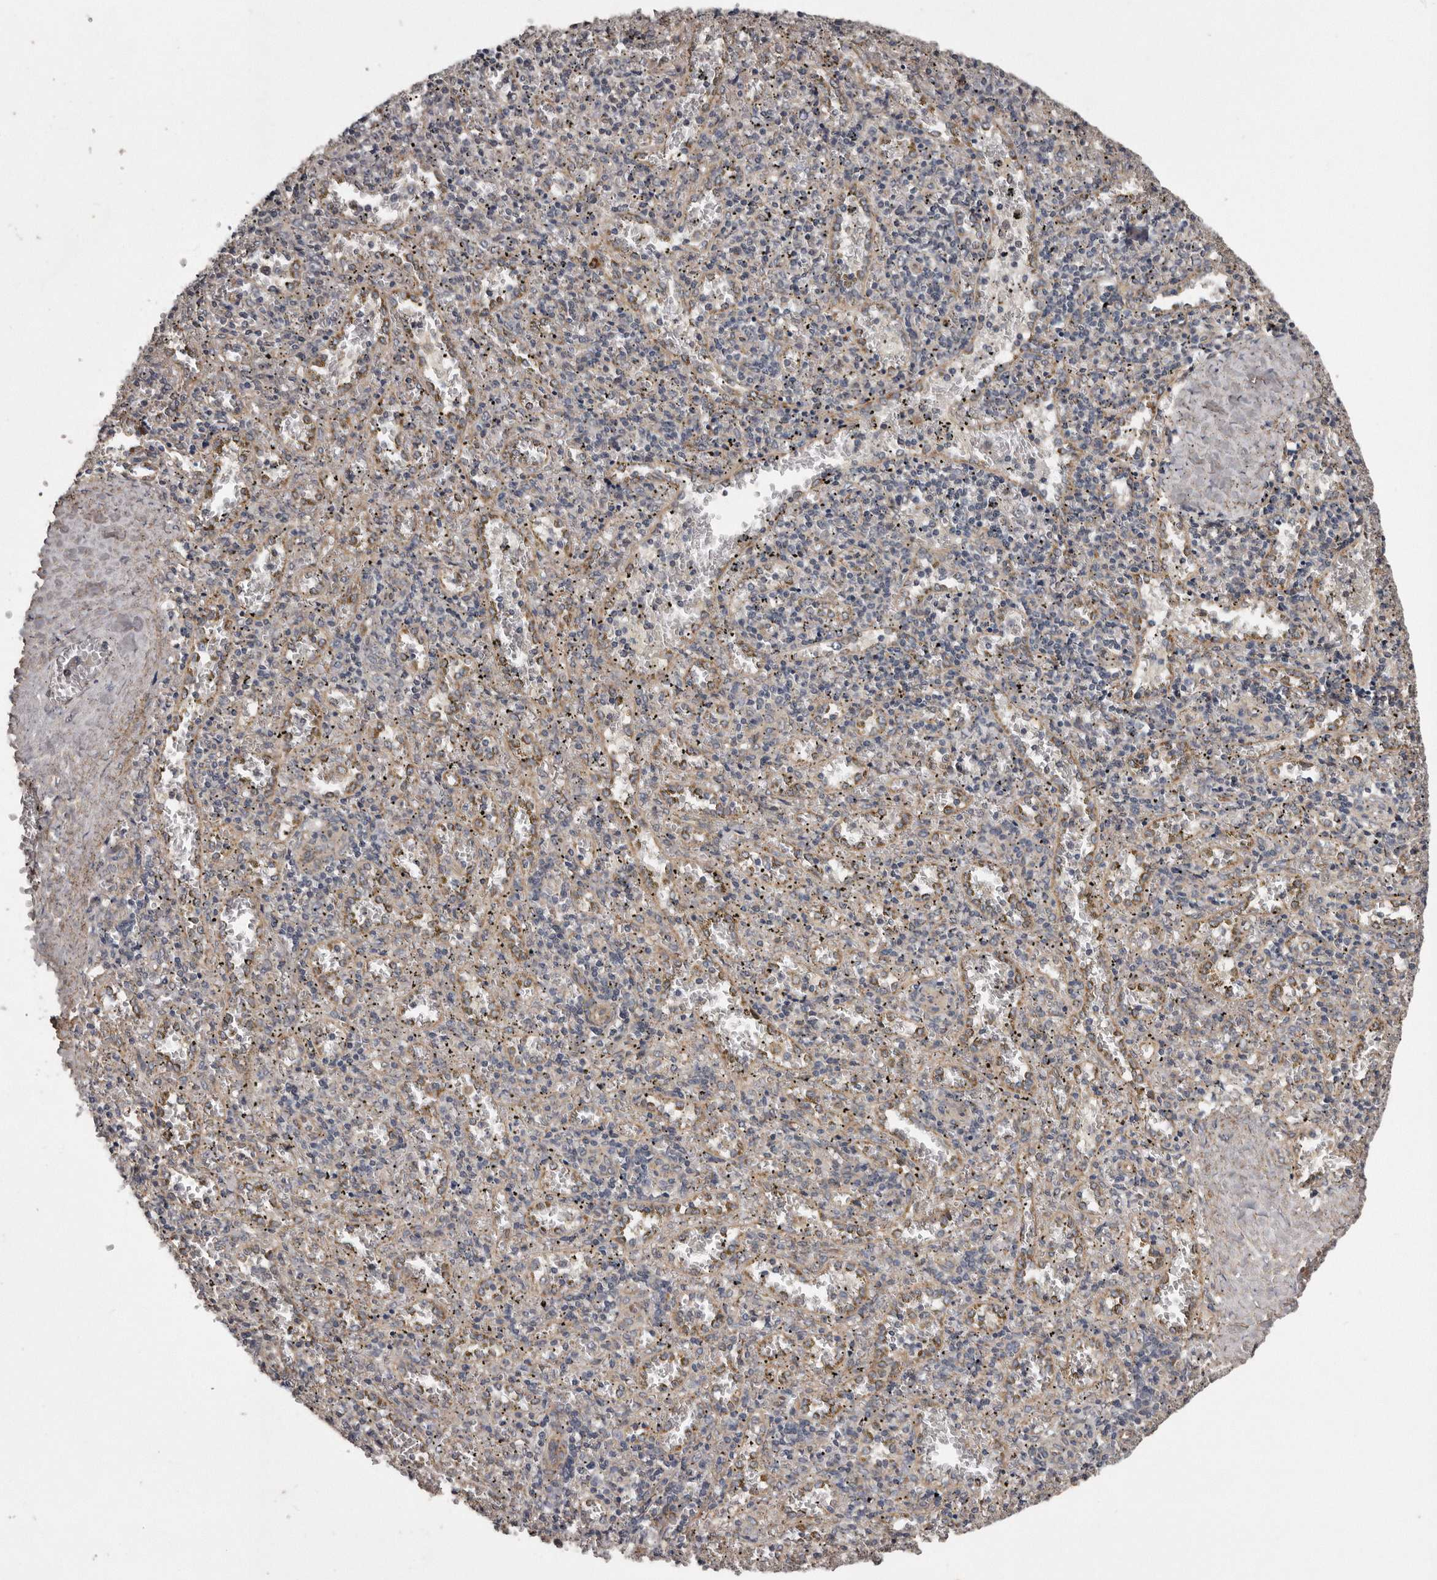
{"staining": {"intensity": "negative", "quantity": "none", "location": "none"}, "tissue": "spleen", "cell_type": "Cells in red pulp", "image_type": "normal", "snomed": [{"axis": "morphology", "description": "Normal tissue, NOS"}, {"axis": "topography", "description": "Spleen"}], "caption": "Cells in red pulp are negative for protein expression in benign human spleen. (Stains: DAB (3,3'-diaminobenzidine) IHC with hematoxylin counter stain, Microscopy: brightfield microscopy at high magnification).", "gene": "ARMCX1", "patient": {"sex": "male", "age": 11}}